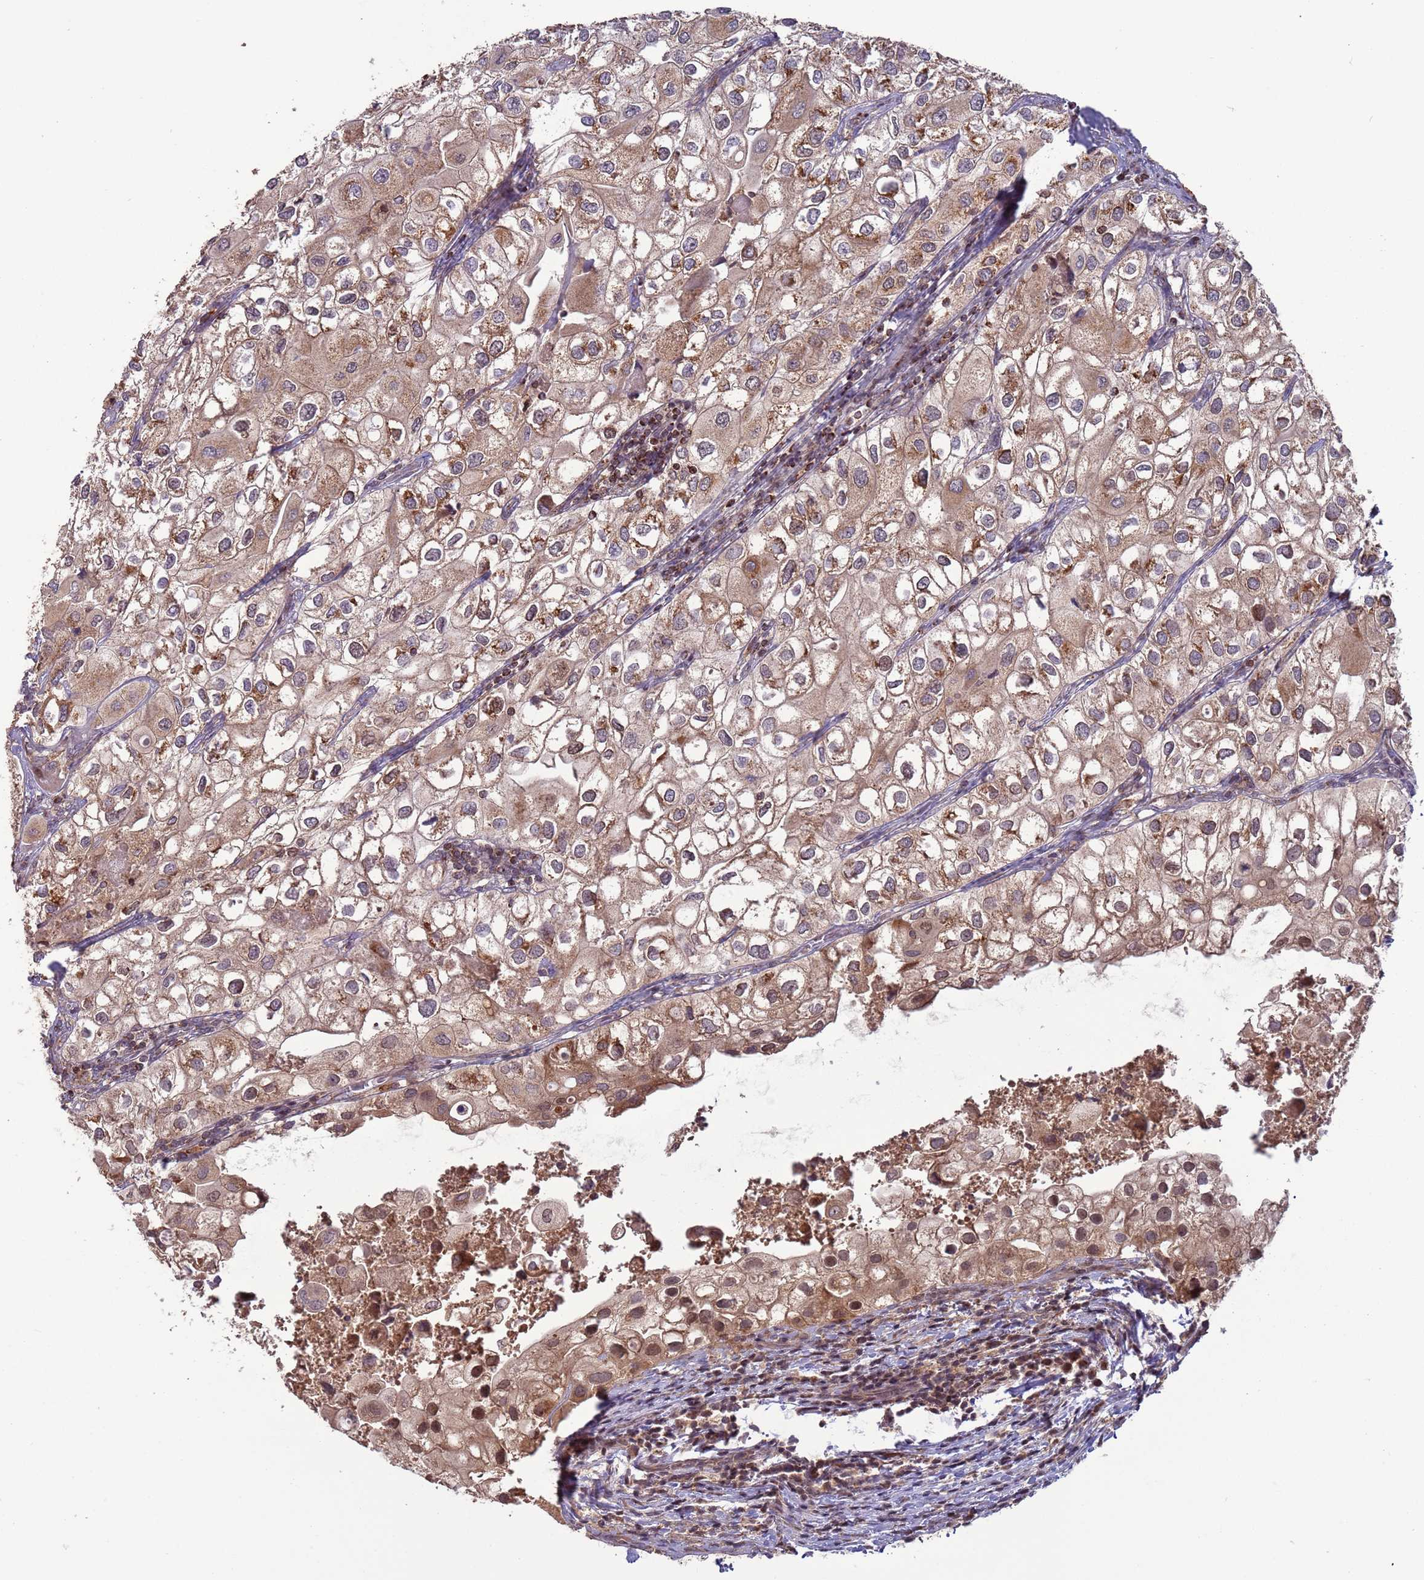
{"staining": {"intensity": "moderate", "quantity": "25%-75%", "location": "cytoplasmic/membranous,nuclear"}, "tissue": "urothelial cancer", "cell_type": "Tumor cells", "image_type": "cancer", "snomed": [{"axis": "morphology", "description": "Urothelial carcinoma, High grade"}, {"axis": "topography", "description": "Urinary bladder"}], "caption": "Protein expression by immunohistochemistry reveals moderate cytoplasmic/membranous and nuclear expression in approximately 25%-75% of tumor cells in urothelial carcinoma (high-grade).", "gene": "RCOR2", "patient": {"sex": "male", "age": 64}}